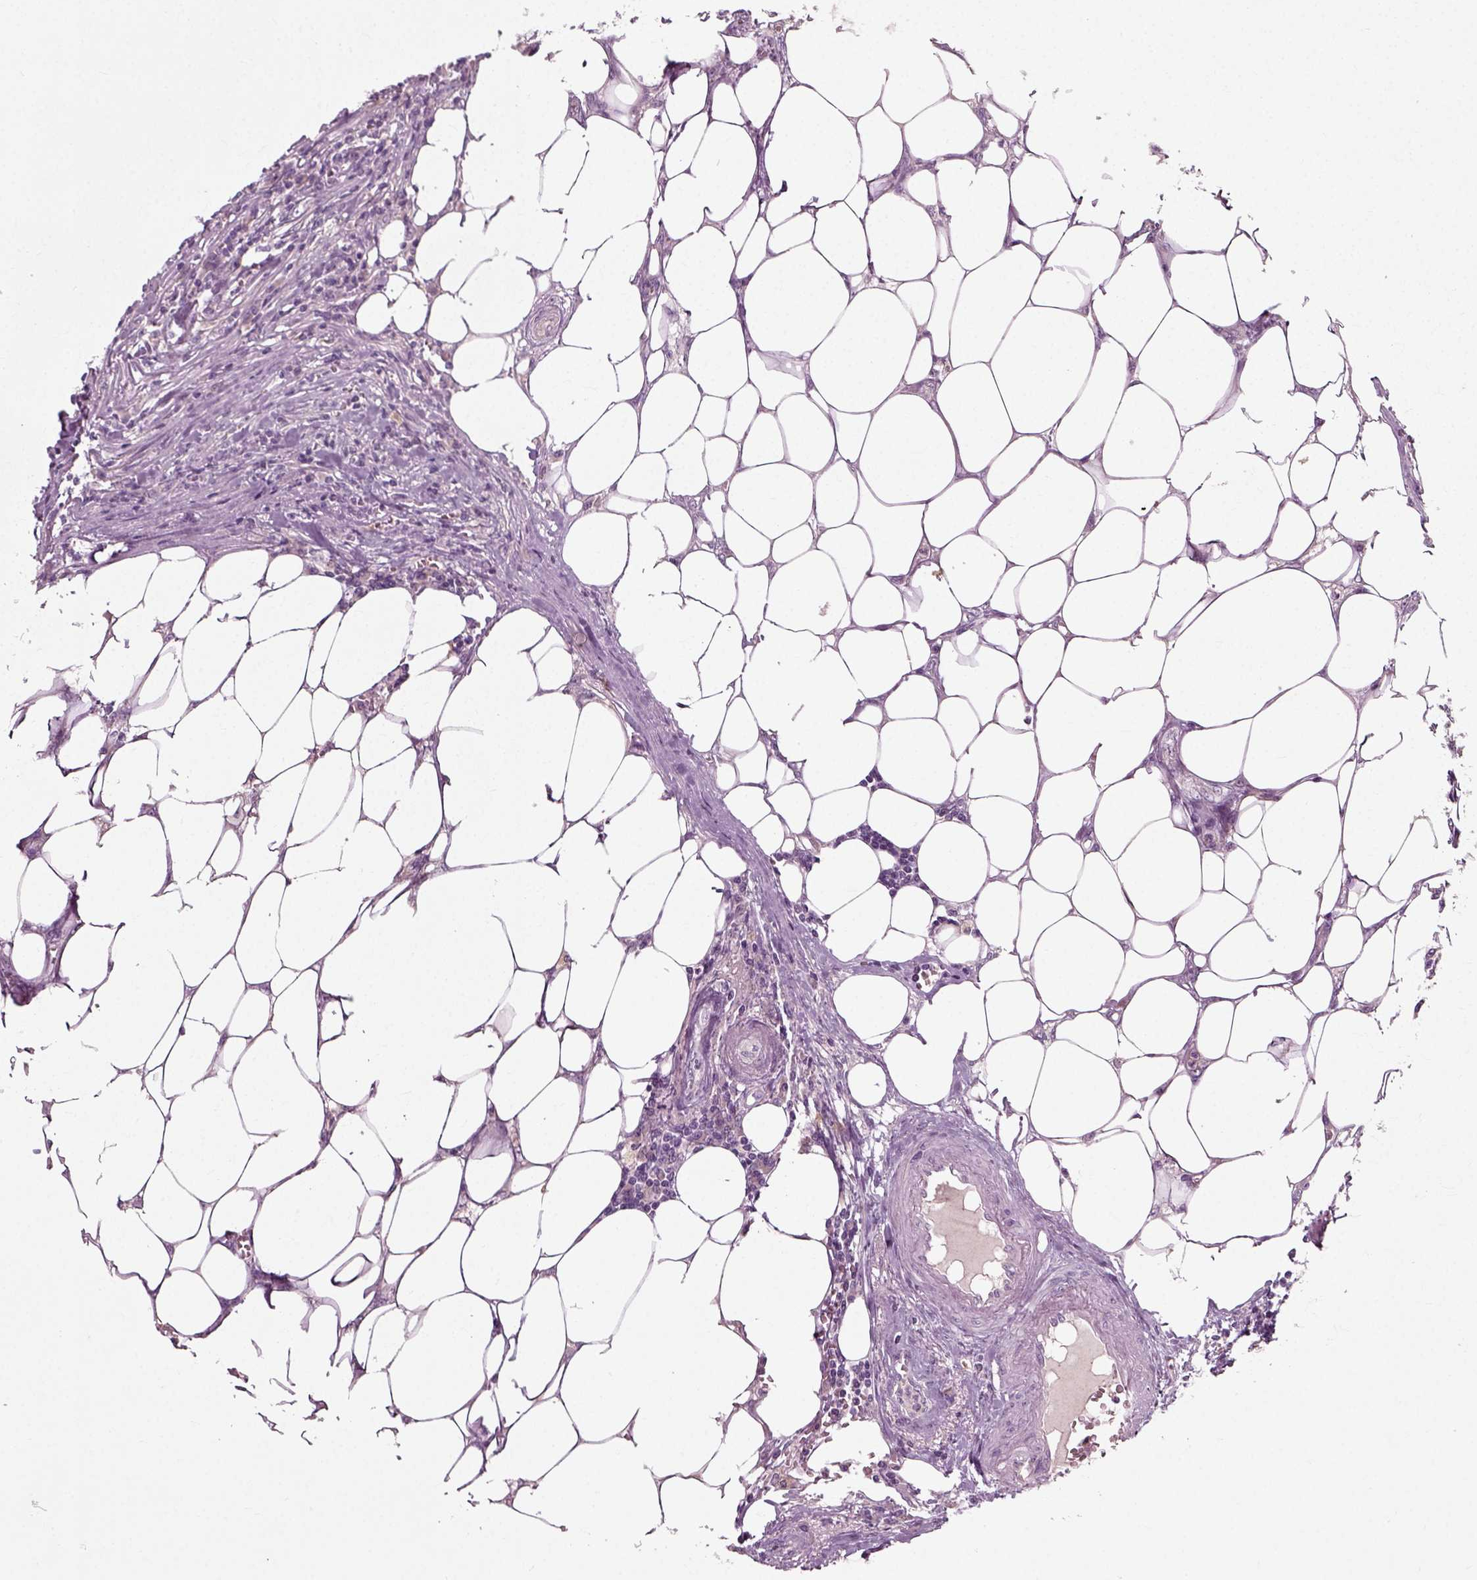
{"staining": {"intensity": "weak", "quantity": "25%-75%", "location": "cytoplasmic/membranous"}, "tissue": "colorectal cancer", "cell_type": "Tumor cells", "image_type": "cancer", "snomed": [{"axis": "morphology", "description": "Adenocarcinoma, NOS"}, {"axis": "topography", "description": "Colon"}], "caption": "Protein expression analysis of colorectal adenocarcinoma displays weak cytoplasmic/membranous staining in about 25%-75% of tumor cells.", "gene": "RND2", "patient": {"sex": "male", "age": 84}}